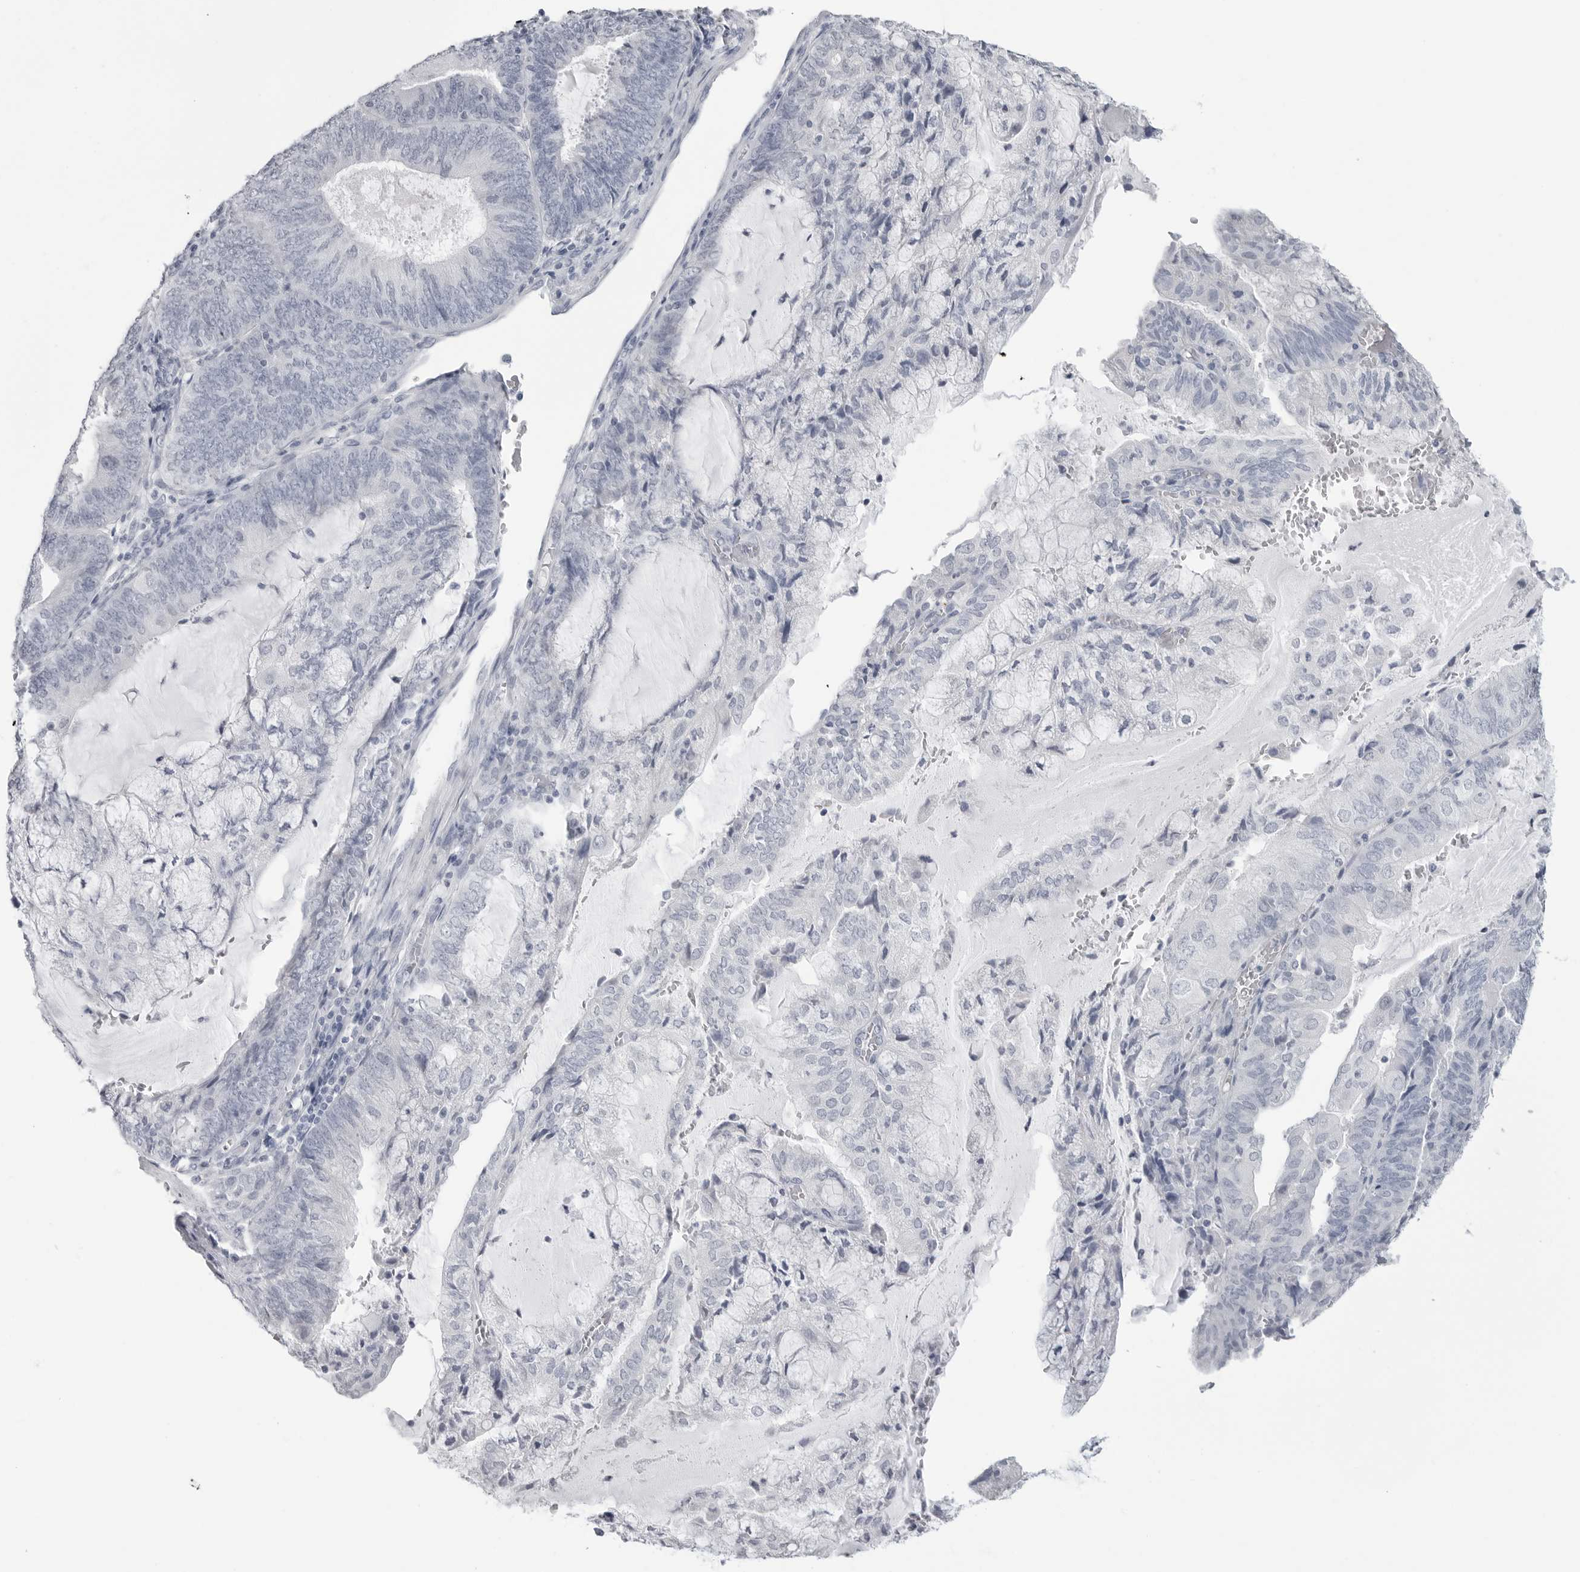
{"staining": {"intensity": "negative", "quantity": "none", "location": "none"}, "tissue": "endometrial cancer", "cell_type": "Tumor cells", "image_type": "cancer", "snomed": [{"axis": "morphology", "description": "Adenocarcinoma, NOS"}, {"axis": "topography", "description": "Endometrium"}], "caption": "An image of human endometrial cancer is negative for staining in tumor cells.", "gene": "PGA3", "patient": {"sex": "female", "age": 81}}